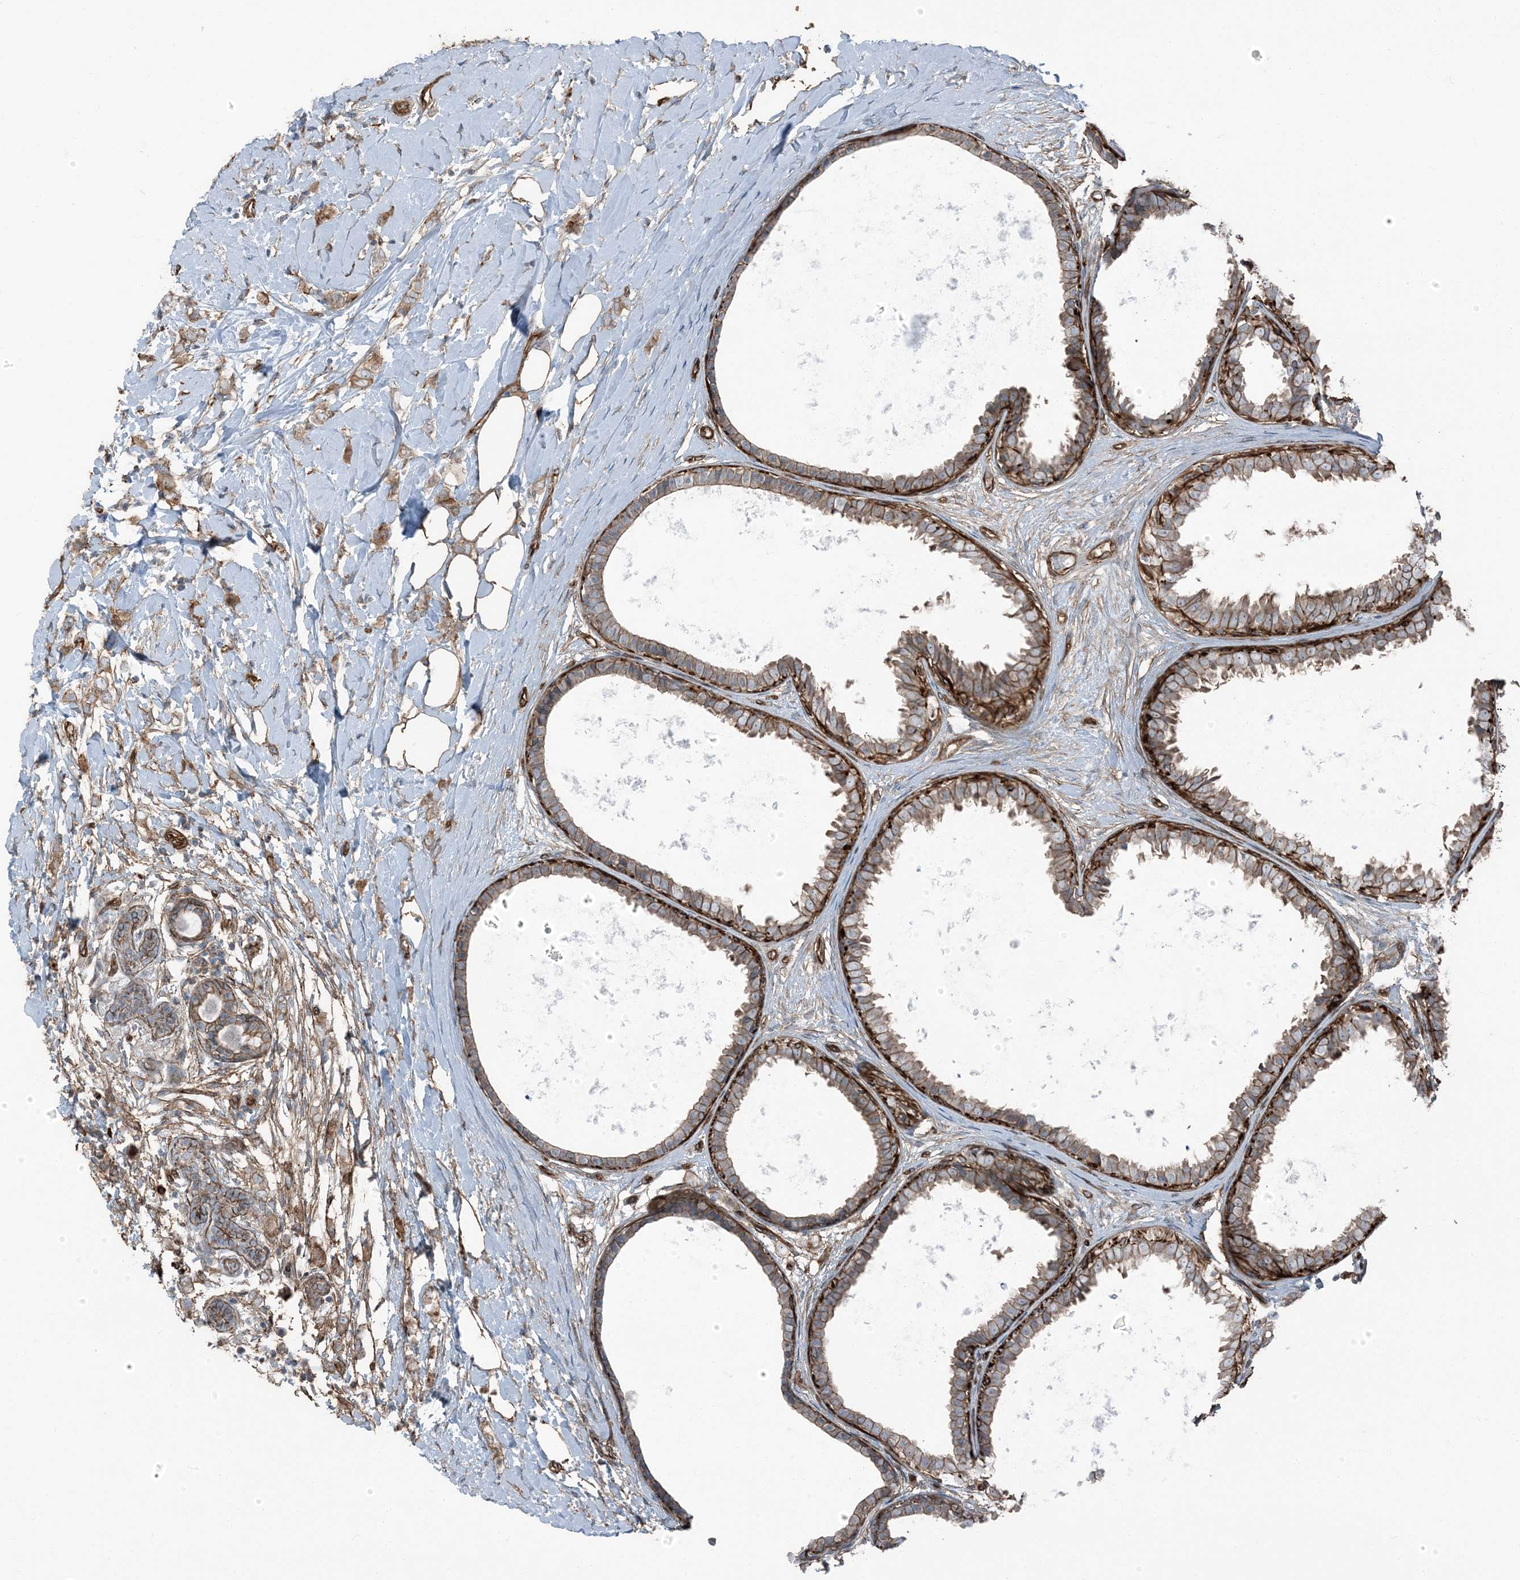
{"staining": {"intensity": "moderate", "quantity": ">75%", "location": "cytoplasmic/membranous"}, "tissue": "breast cancer", "cell_type": "Tumor cells", "image_type": "cancer", "snomed": [{"axis": "morphology", "description": "Normal tissue, NOS"}, {"axis": "morphology", "description": "Lobular carcinoma"}, {"axis": "topography", "description": "Breast"}], "caption": "Immunohistochemistry (IHC) photomicrograph of lobular carcinoma (breast) stained for a protein (brown), which shows medium levels of moderate cytoplasmic/membranous positivity in about >75% of tumor cells.", "gene": "ZFP90", "patient": {"sex": "female", "age": 47}}